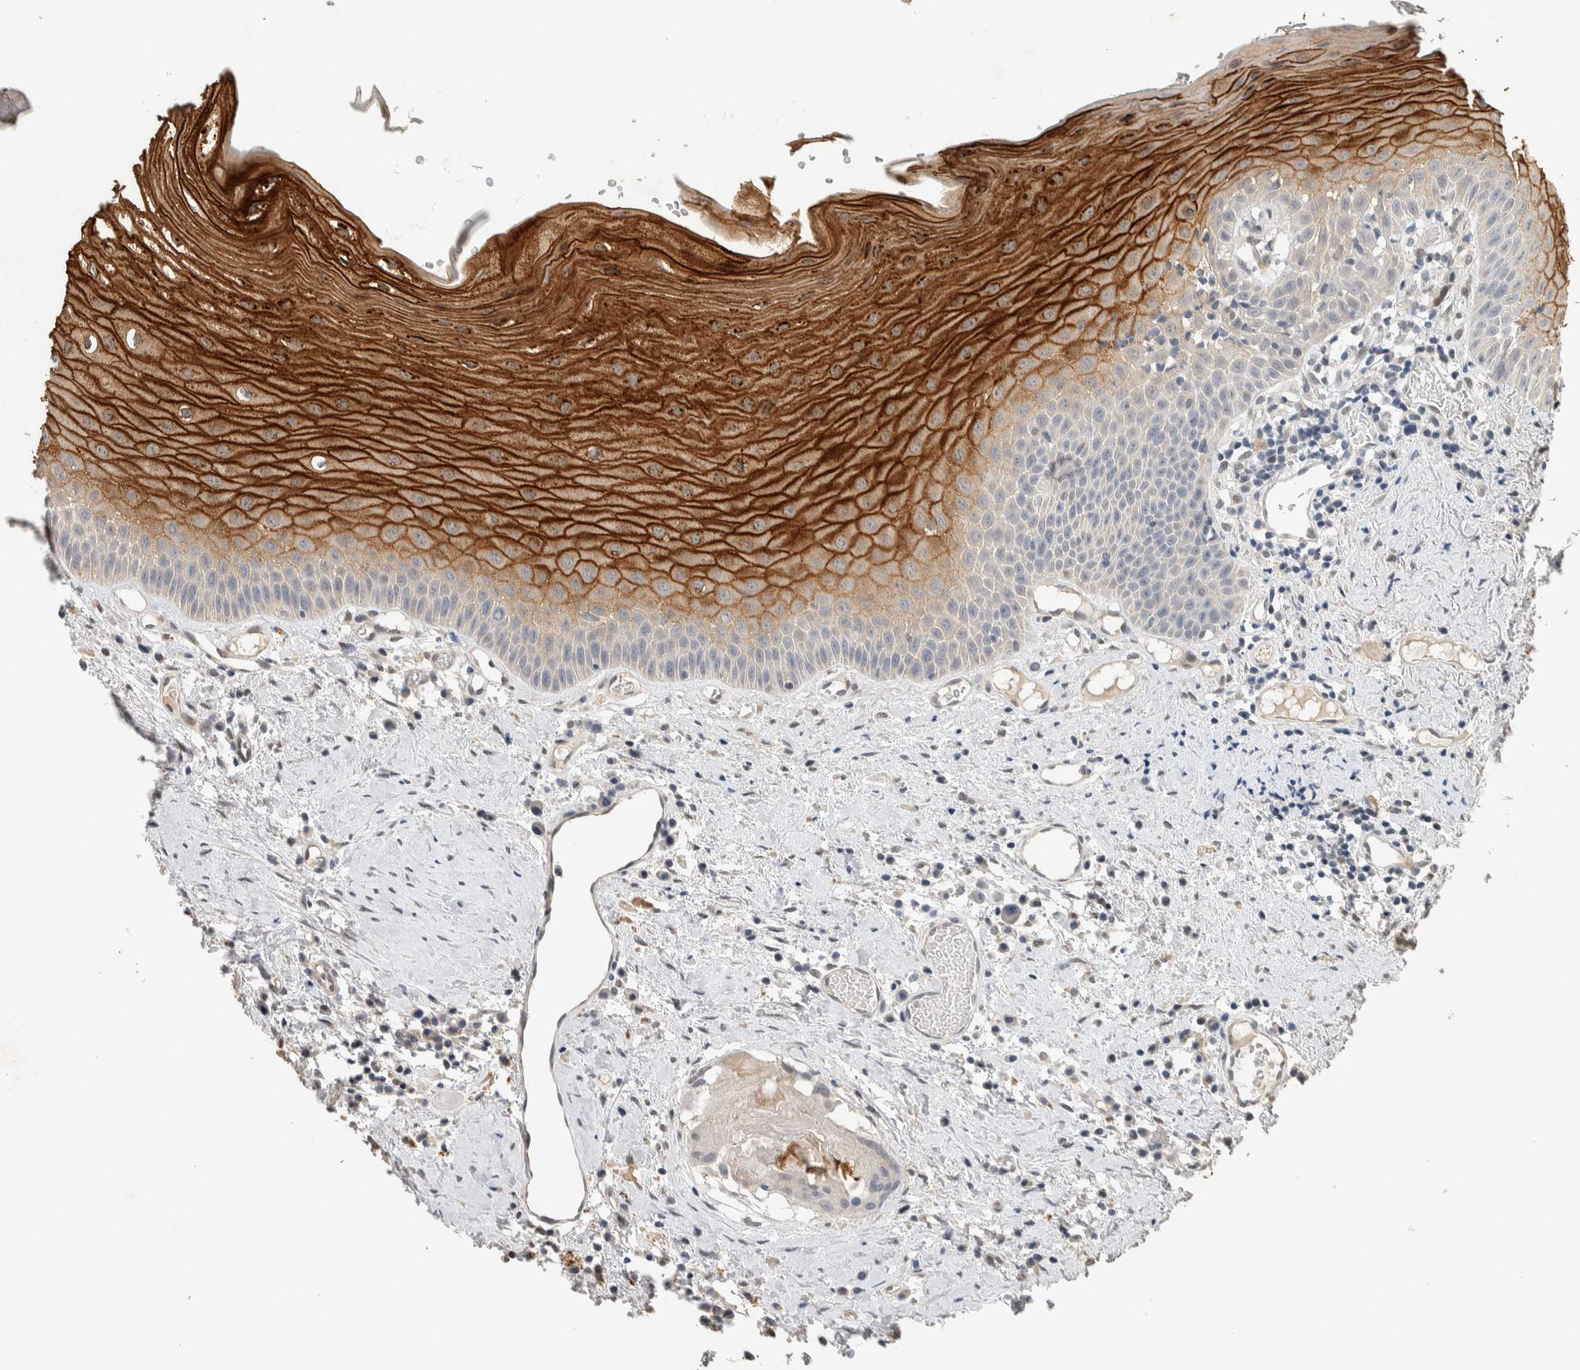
{"staining": {"intensity": "strong", "quantity": ">75%", "location": "cytoplasmic/membranous"}, "tissue": "oral mucosa", "cell_type": "Squamous epithelial cells", "image_type": "normal", "snomed": [{"axis": "morphology", "description": "Normal tissue, NOS"}, {"axis": "topography", "description": "Skeletal muscle"}, {"axis": "topography", "description": "Oral tissue"}, {"axis": "topography", "description": "Peripheral nerve tissue"}], "caption": "Approximately >75% of squamous epithelial cells in unremarkable oral mucosa exhibit strong cytoplasmic/membranous protein staining as visualized by brown immunohistochemical staining.", "gene": "CYSRT1", "patient": {"sex": "female", "age": 84}}